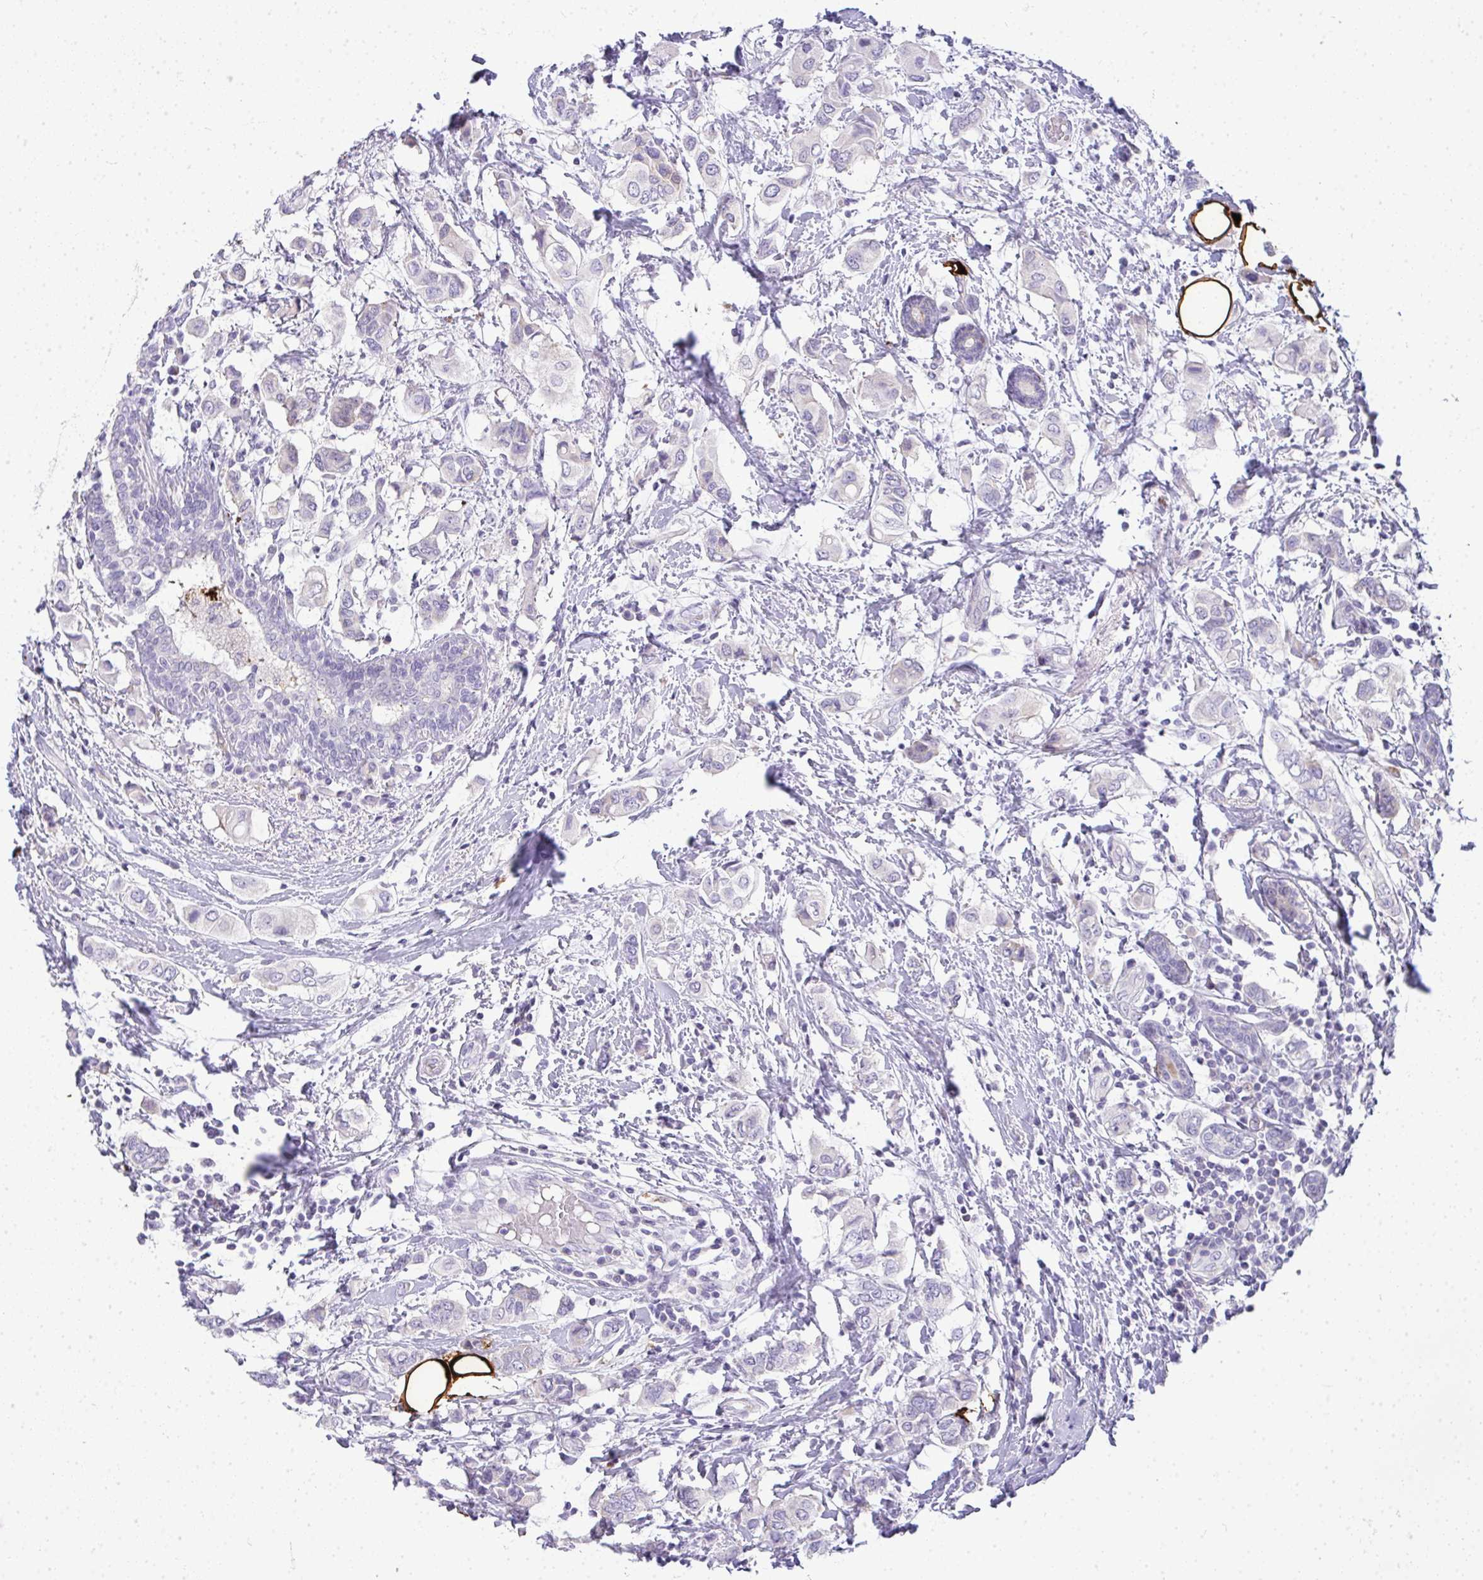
{"staining": {"intensity": "negative", "quantity": "none", "location": "none"}, "tissue": "breast cancer", "cell_type": "Tumor cells", "image_type": "cancer", "snomed": [{"axis": "morphology", "description": "Lobular carcinoma"}, {"axis": "topography", "description": "Breast"}], "caption": "There is no significant staining in tumor cells of breast lobular carcinoma. (IHC, brightfield microscopy, high magnification).", "gene": "LIPE", "patient": {"sex": "female", "age": 51}}